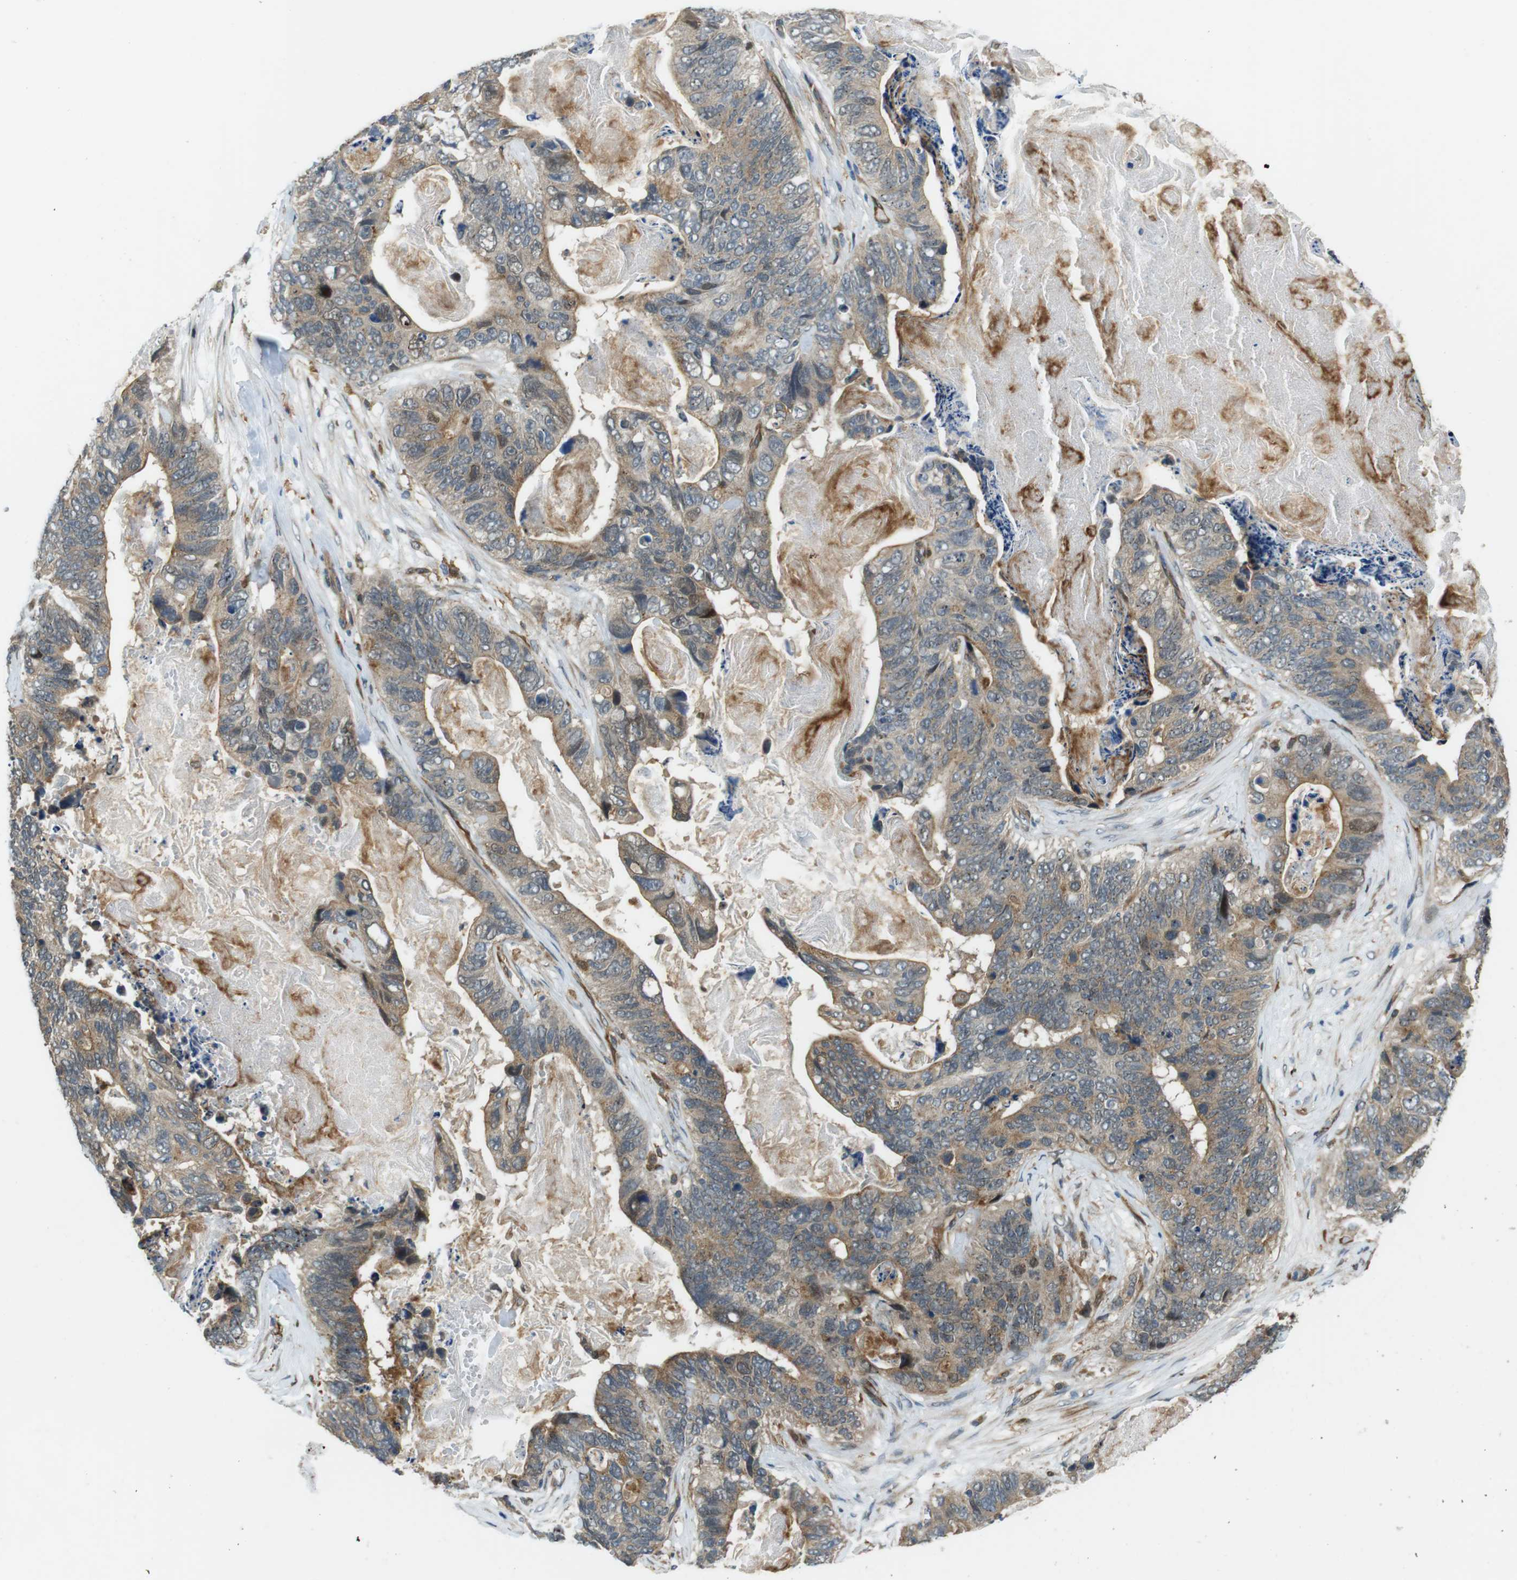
{"staining": {"intensity": "moderate", "quantity": ">75%", "location": "cytoplasmic/membranous"}, "tissue": "stomach cancer", "cell_type": "Tumor cells", "image_type": "cancer", "snomed": [{"axis": "morphology", "description": "Adenocarcinoma, NOS"}, {"axis": "topography", "description": "Stomach"}], "caption": "Protein staining of adenocarcinoma (stomach) tissue exhibits moderate cytoplasmic/membranous staining in approximately >75% of tumor cells. (IHC, brightfield microscopy, high magnification).", "gene": "PALD1", "patient": {"sex": "female", "age": 89}}